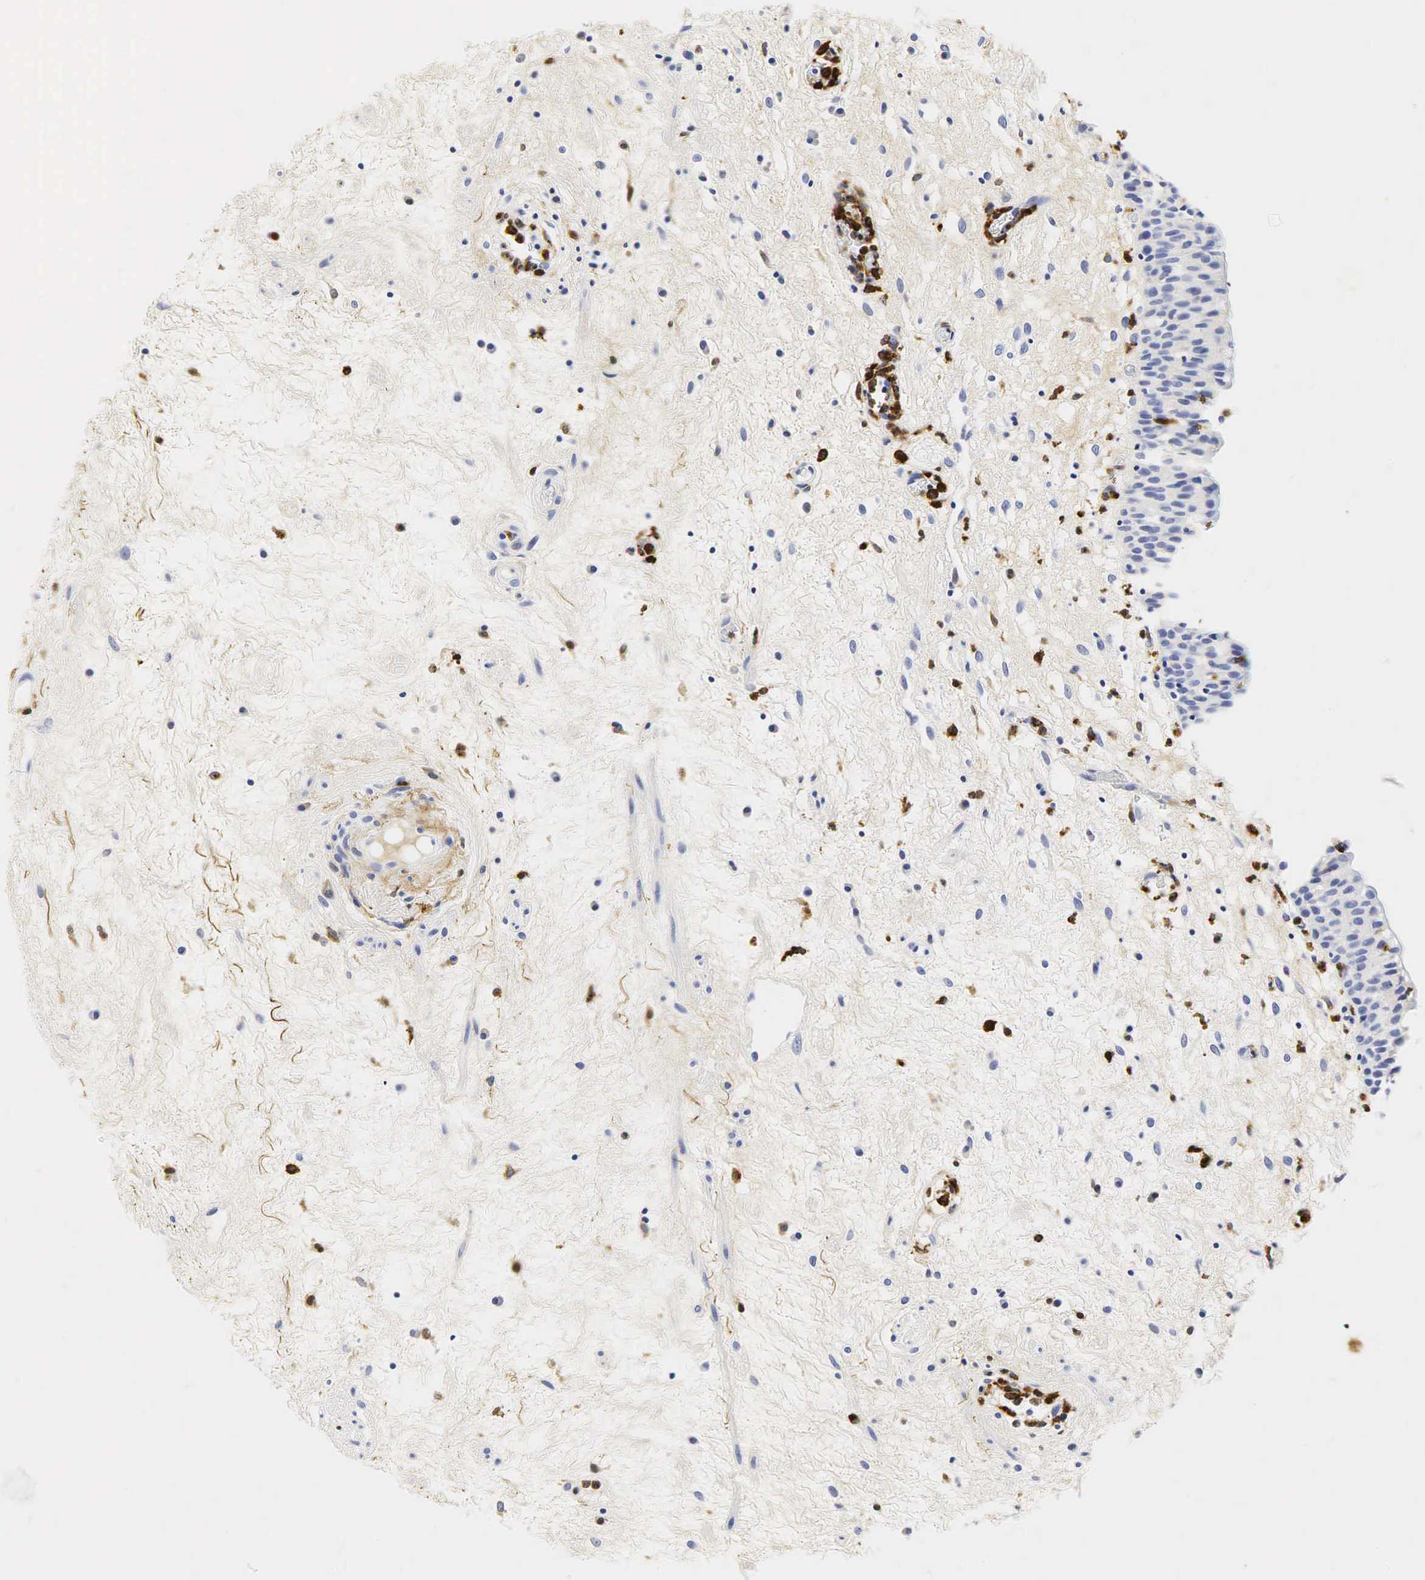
{"staining": {"intensity": "negative", "quantity": "none", "location": "none"}, "tissue": "urinary bladder", "cell_type": "Urothelial cells", "image_type": "normal", "snomed": [{"axis": "morphology", "description": "Normal tissue, NOS"}, {"axis": "topography", "description": "Urinary bladder"}], "caption": "This is an immunohistochemistry image of normal urinary bladder. There is no positivity in urothelial cells.", "gene": "LYZ", "patient": {"sex": "male", "age": 48}}